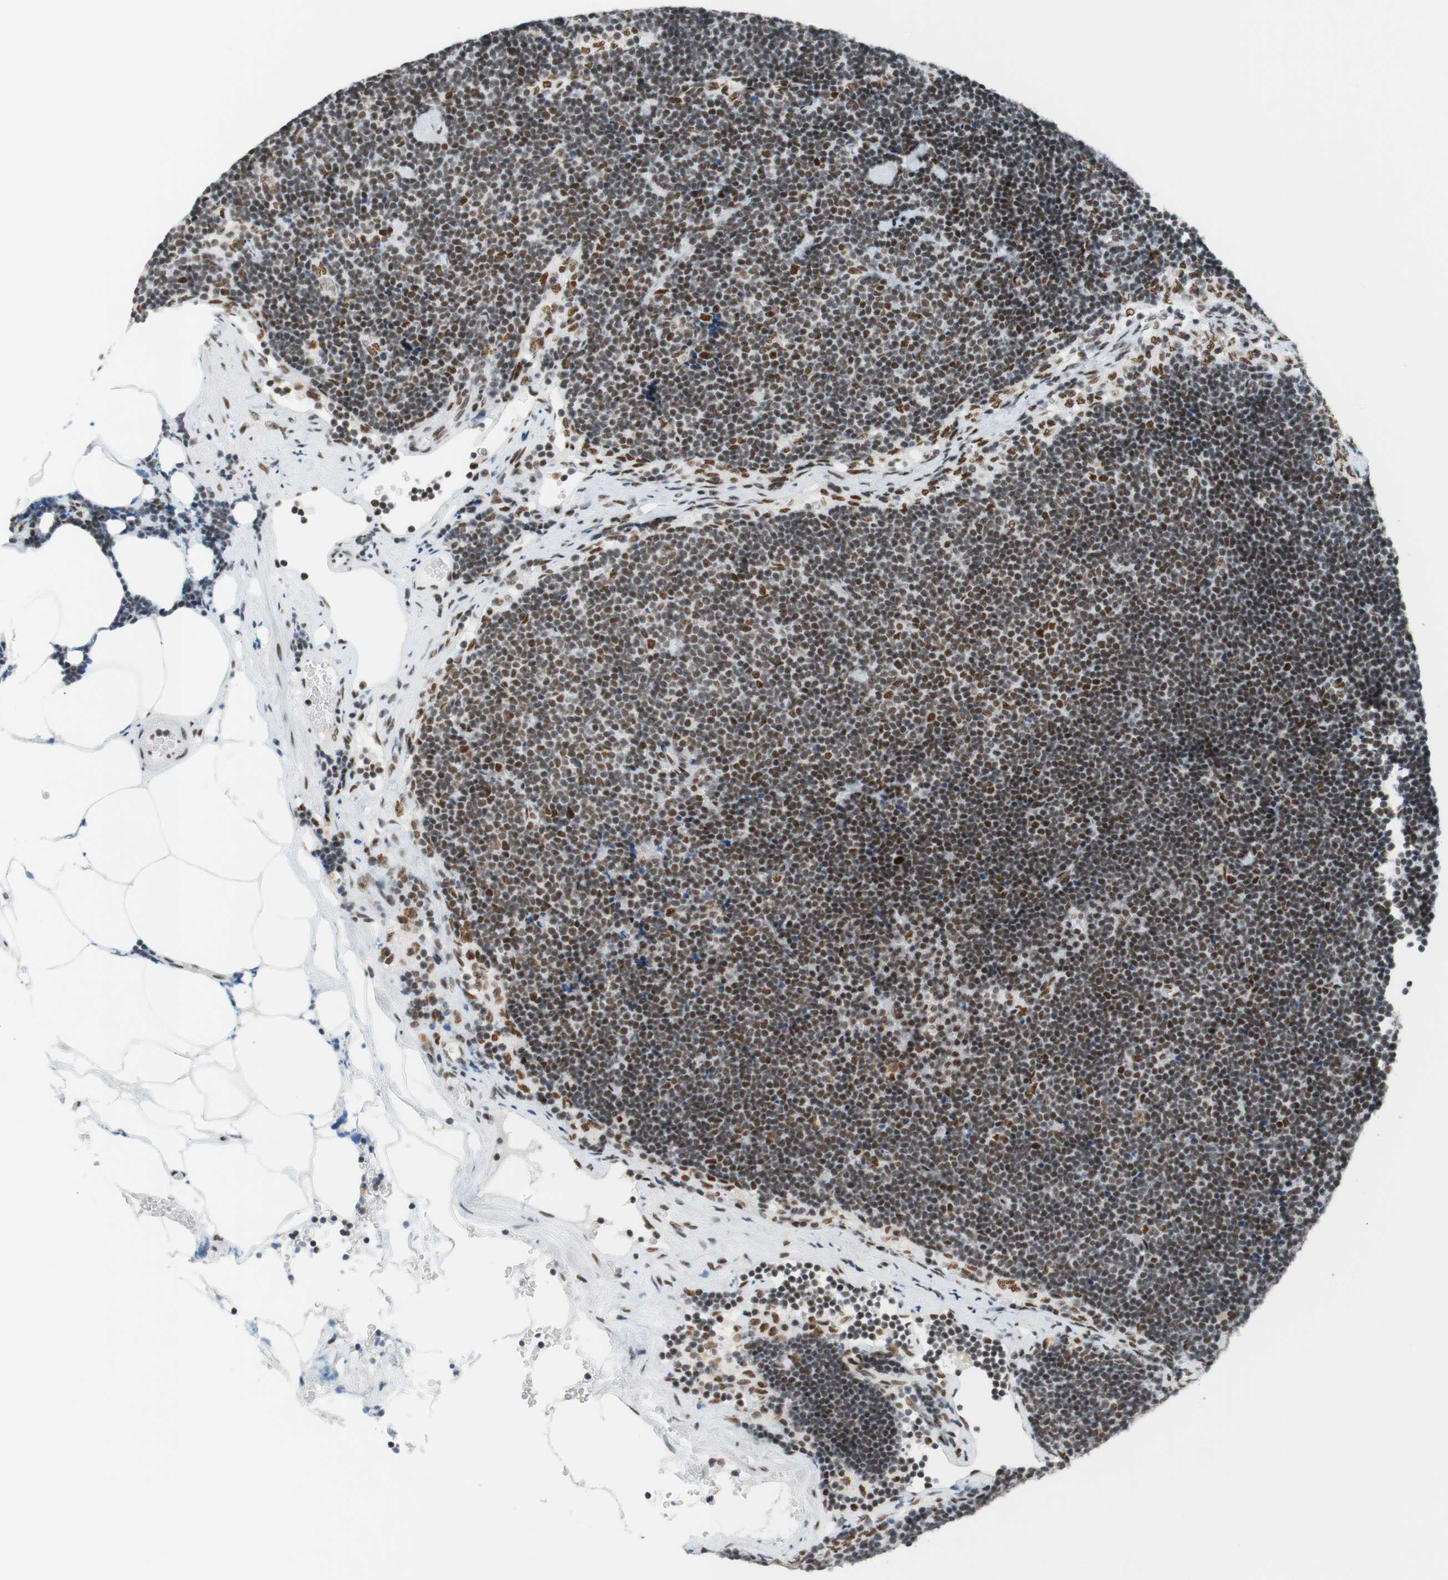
{"staining": {"intensity": "moderate", "quantity": ">75%", "location": "nuclear"}, "tissue": "lymph node", "cell_type": "Germinal center cells", "image_type": "normal", "snomed": [{"axis": "morphology", "description": "Normal tissue, NOS"}, {"axis": "topography", "description": "Lymph node"}], "caption": "Moderate nuclear expression for a protein is seen in about >75% of germinal center cells of benign lymph node using immunohistochemistry (IHC).", "gene": "RNF20", "patient": {"sex": "male", "age": 63}}